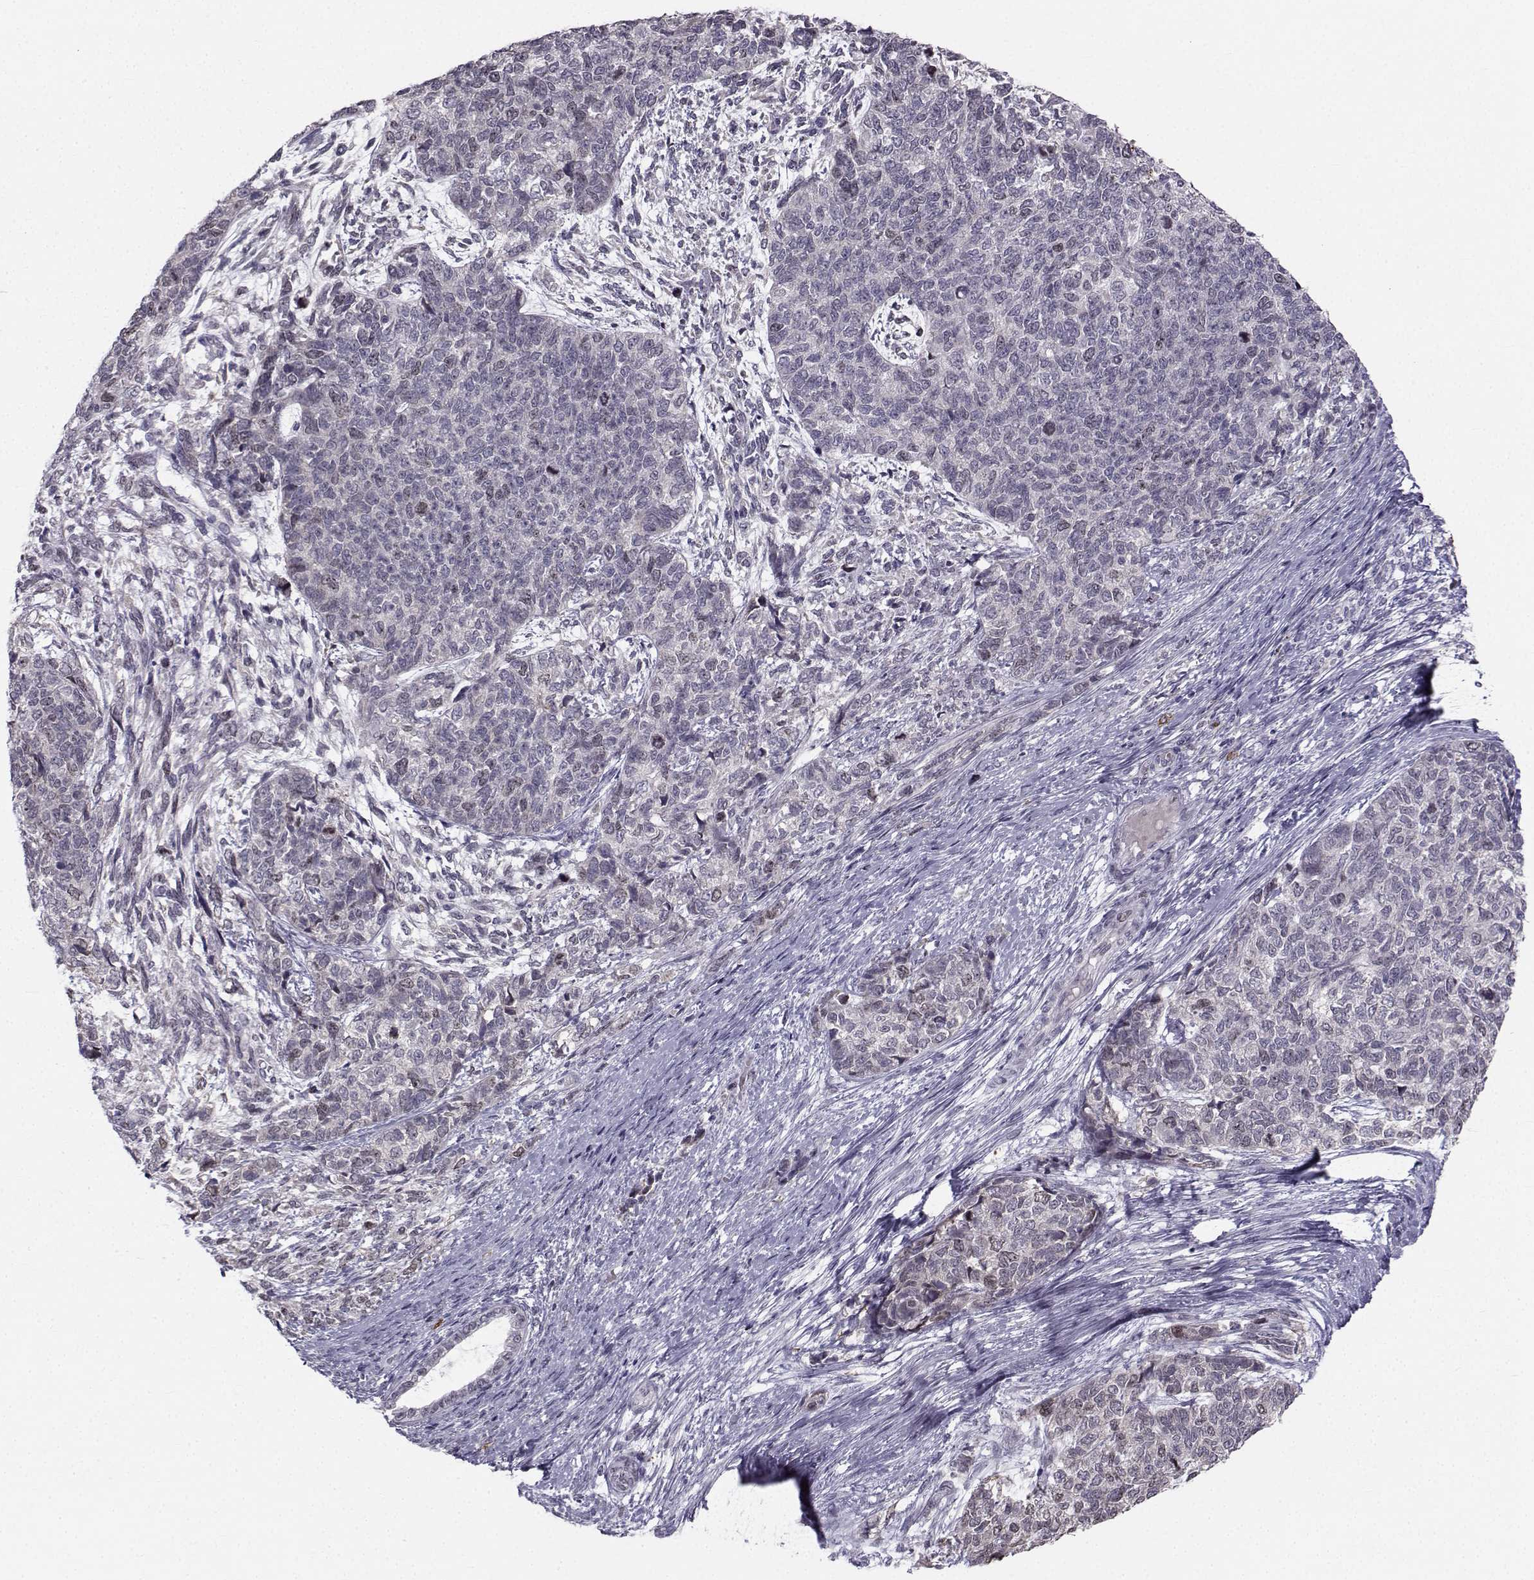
{"staining": {"intensity": "negative", "quantity": "none", "location": "none"}, "tissue": "cervical cancer", "cell_type": "Tumor cells", "image_type": "cancer", "snomed": [{"axis": "morphology", "description": "Squamous cell carcinoma, NOS"}, {"axis": "topography", "description": "Cervix"}], "caption": "Tumor cells show no significant protein expression in squamous cell carcinoma (cervical).", "gene": "LRP8", "patient": {"sex": "female", "age": 63}}